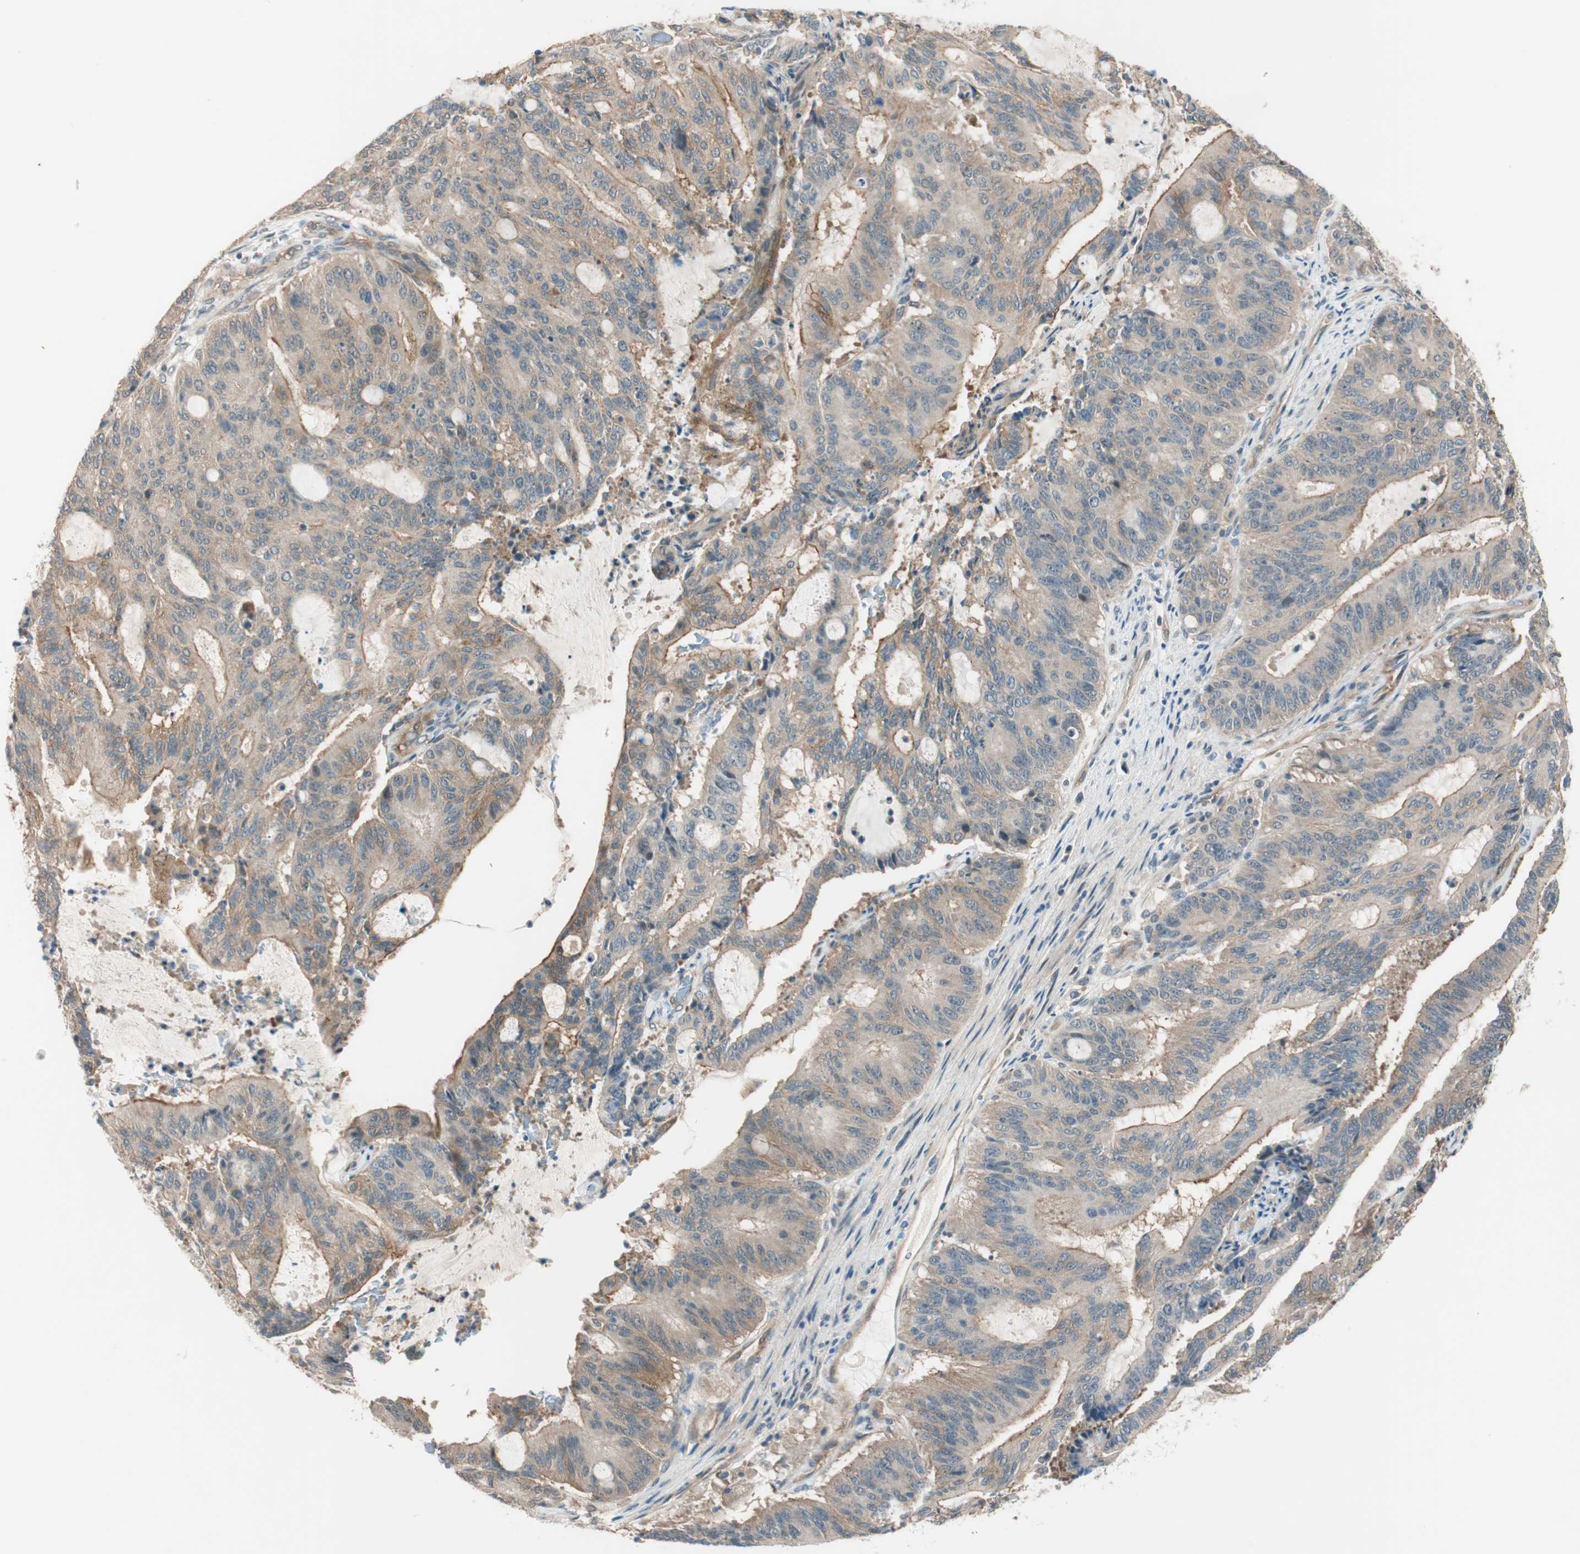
{"staining": {"intensity": "moderate", "quantity": "25%-75%", "location": "cytoplasmic/membranous"}, "tissue": "liver cancer", "cell_type": "Tumor cells", "image_type": "cancer", "snomed": [{"axis": "morphology", "description": "Cholangiocarcinoma"}, {"axis": "topography", "description": "Liver"}], "caption": "Immunohistochemistry histopathology image of neoplastic tissue: liver cancer (cholangiocarcinoma) stained using immunohistochemistry (IHC) shows medium levels of moderate protein expression localized specifically in the cytoplasmic/membranous of tumor cells, appearing as a cytoplasmic/membranous brown color.", "gene": "PSMD8", "patient": {"sex": "female", "age": 73}}